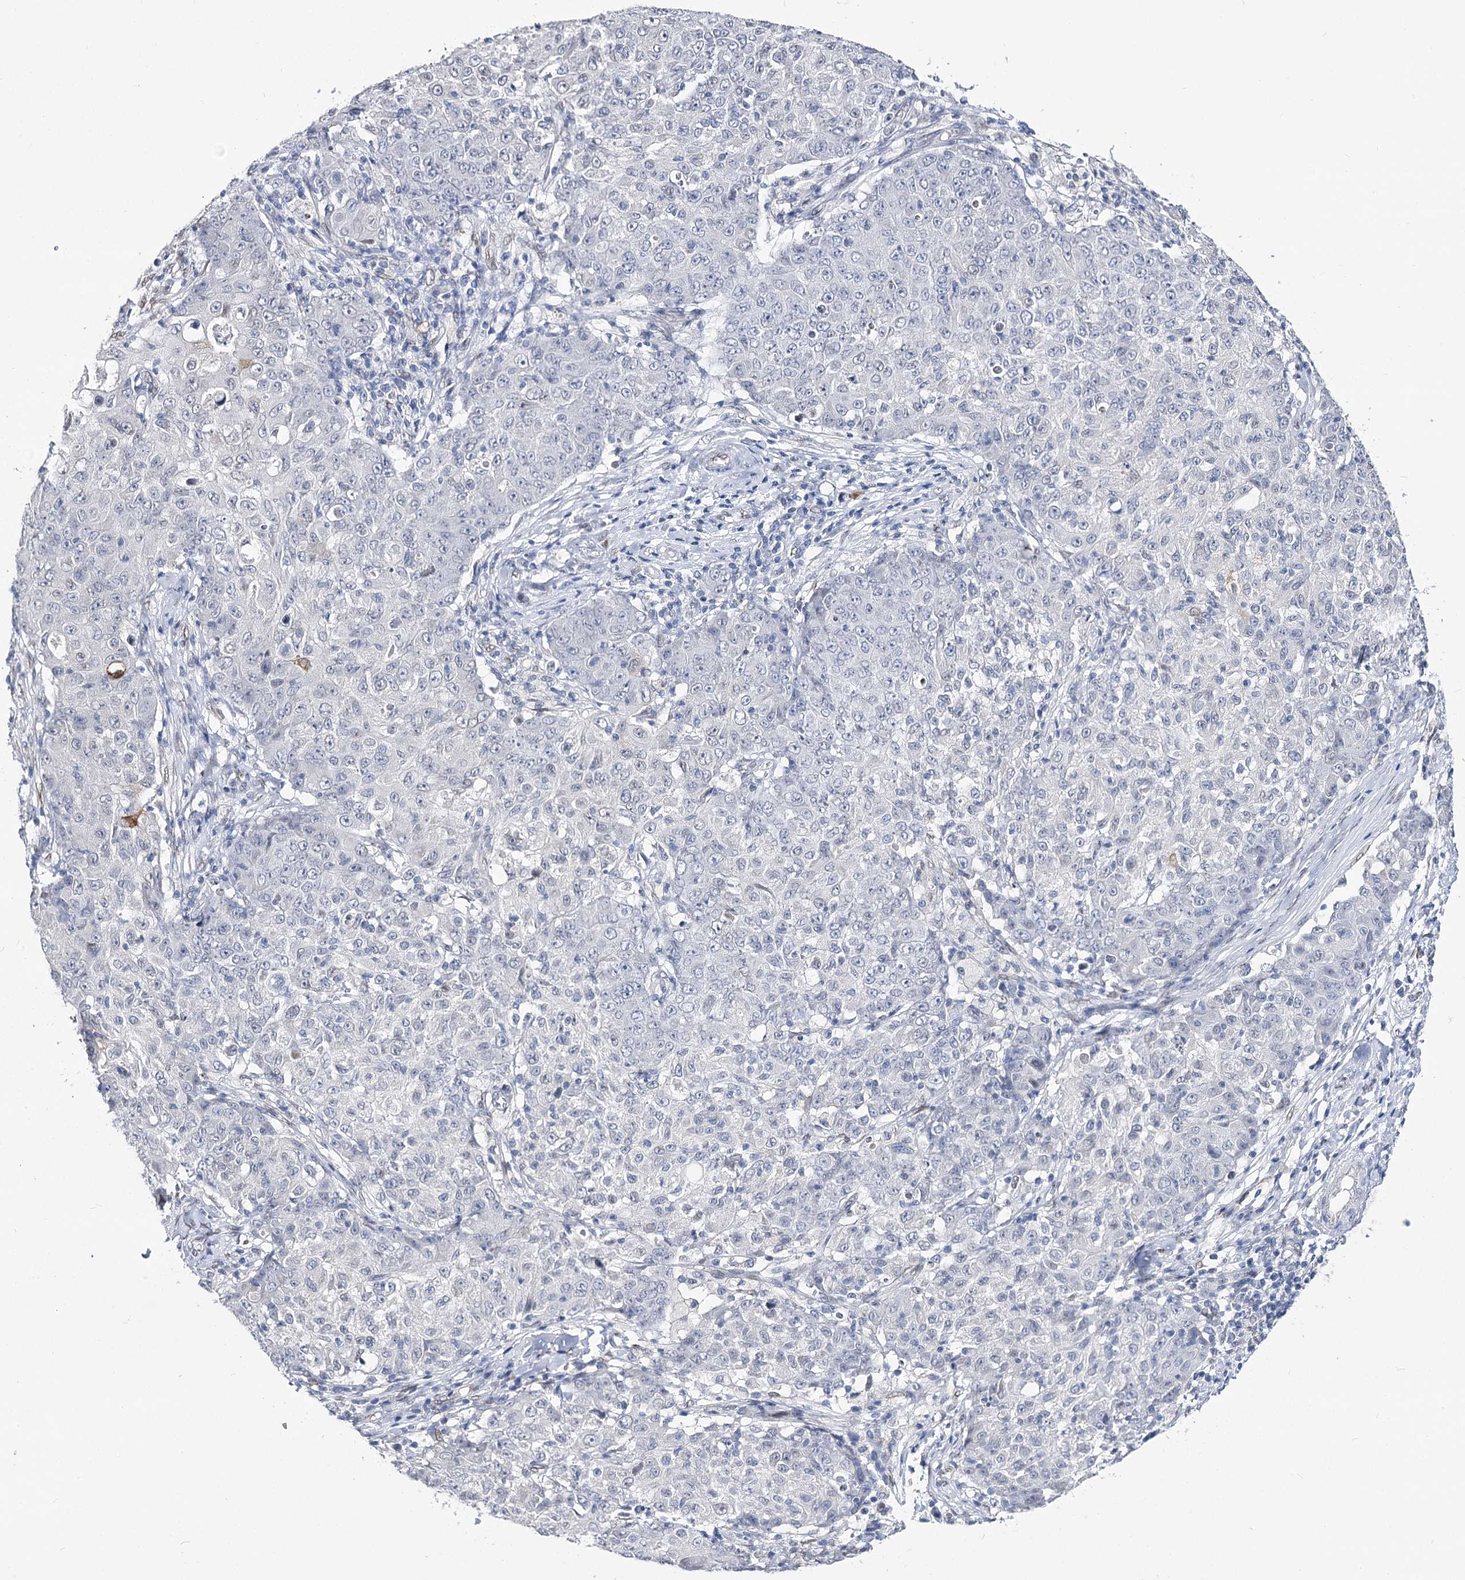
{"staining": {"intensity": "negative", "quantity": "none", "location": "none"}, "tissue": "ovarian cancer", "cell_type": "Tumor cells", "image_type": "cancer", "snomed": [{"axis": "morphology", "description": "Carcinoma, endometroid"}, {"axis": "topography", "description": "Ovary"}], "caption": "Endometroid carcinoma (ovarian) was stained to show a protein in brown. There is no significant expression in tumor cells.", "gene": "TMEM201", "patient": {"sex": "female", "age": 42}}